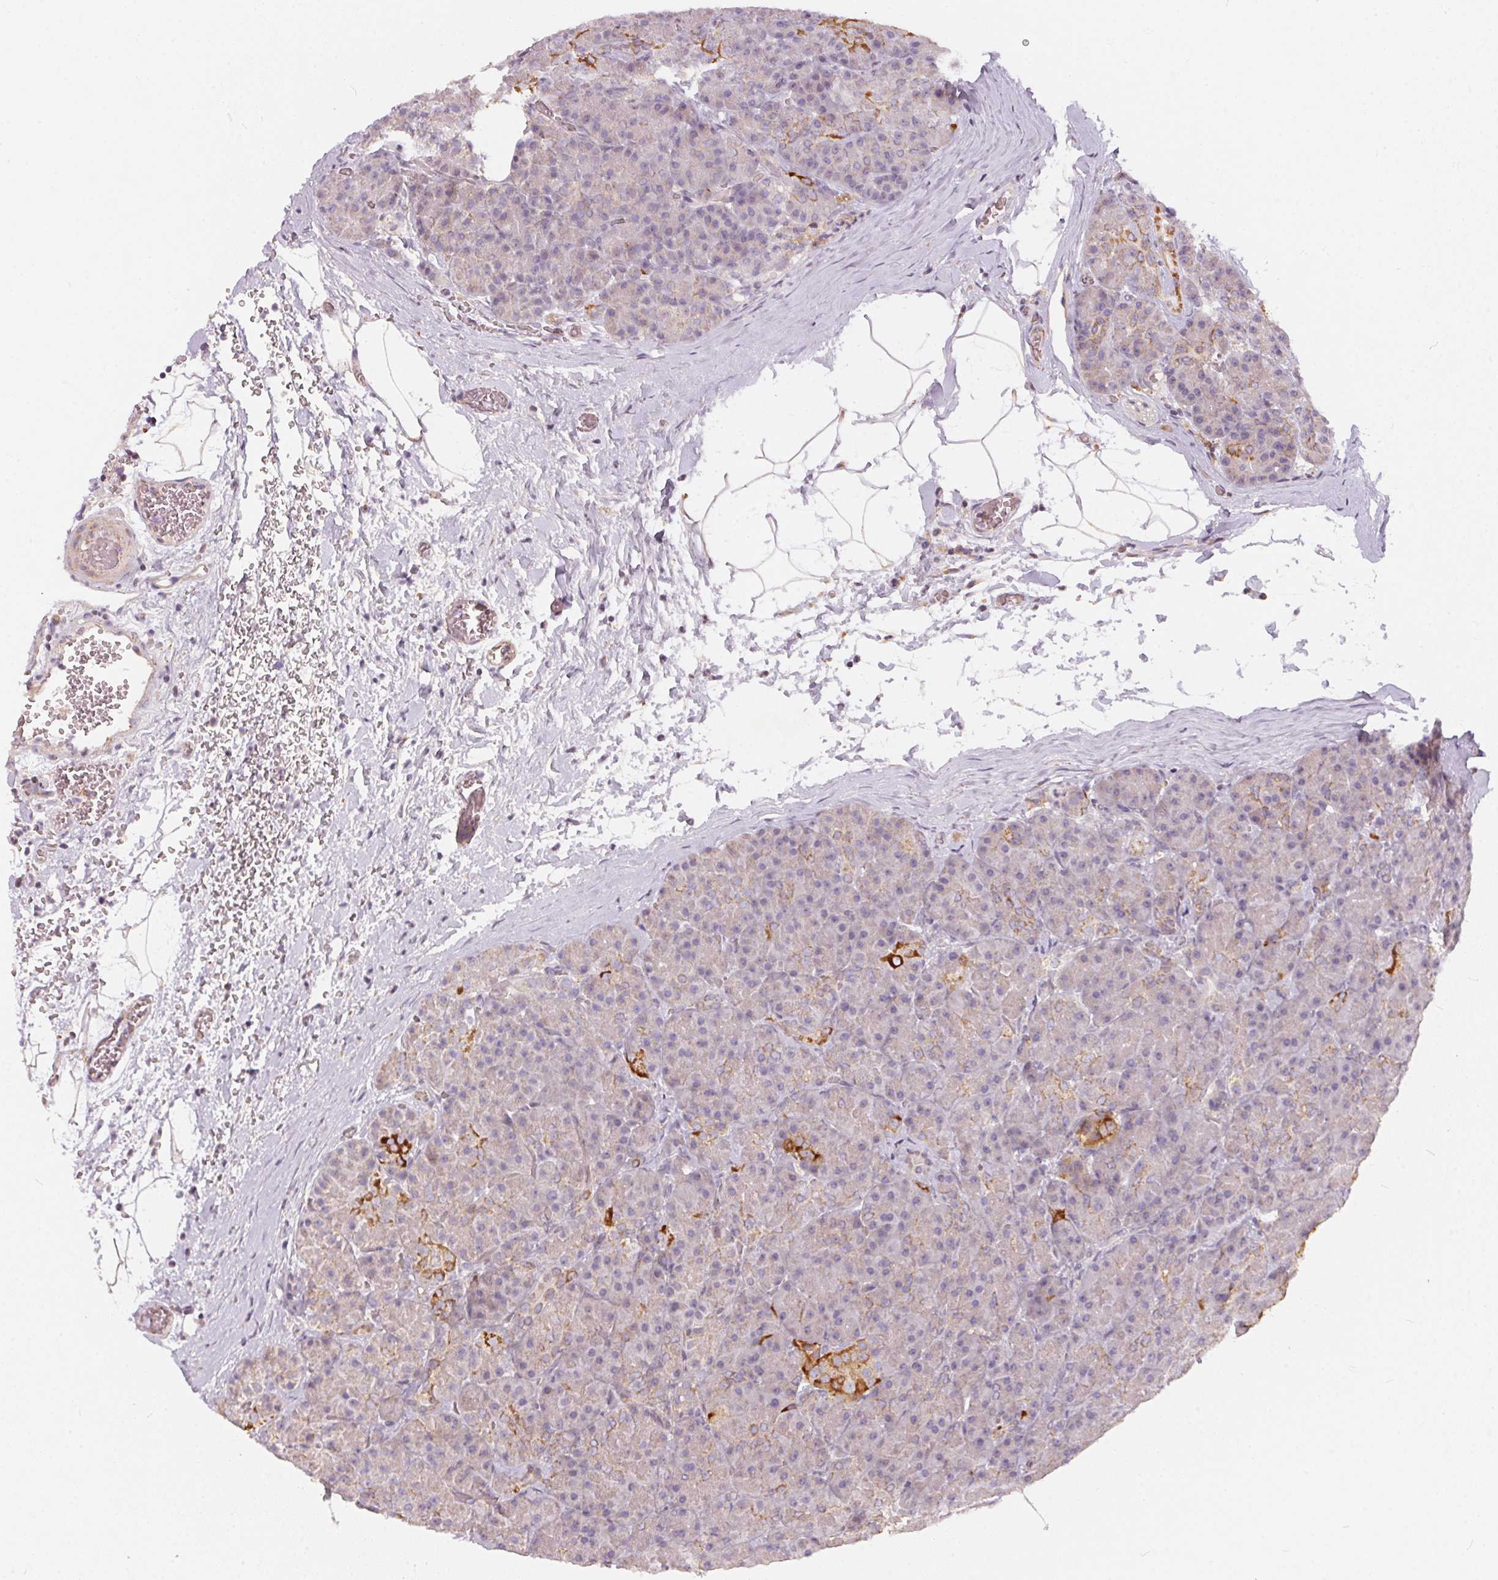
{"staining": {"intensity": "moderate", "quantity": "<25%", "location": "cytoplasmic/membranous"}, "tissue": "pancreas", "cell_type": "Exocrine glandular cells", "image_type": "normal", "snomed": [{"axis": "morphology", "description": "Normal tissue, NOS"}, {"axis": "topography", "description": "Pancreas"}], "caption": "This is an image of immunohistochemistry (IHC) staining of unremarkable pancreas, which shows moderate expression in the cytoplasmic/membranous of exocrine glandular cells.", "gene": "VWA5B2", "patient": {"sex": "male", "age": 57}}